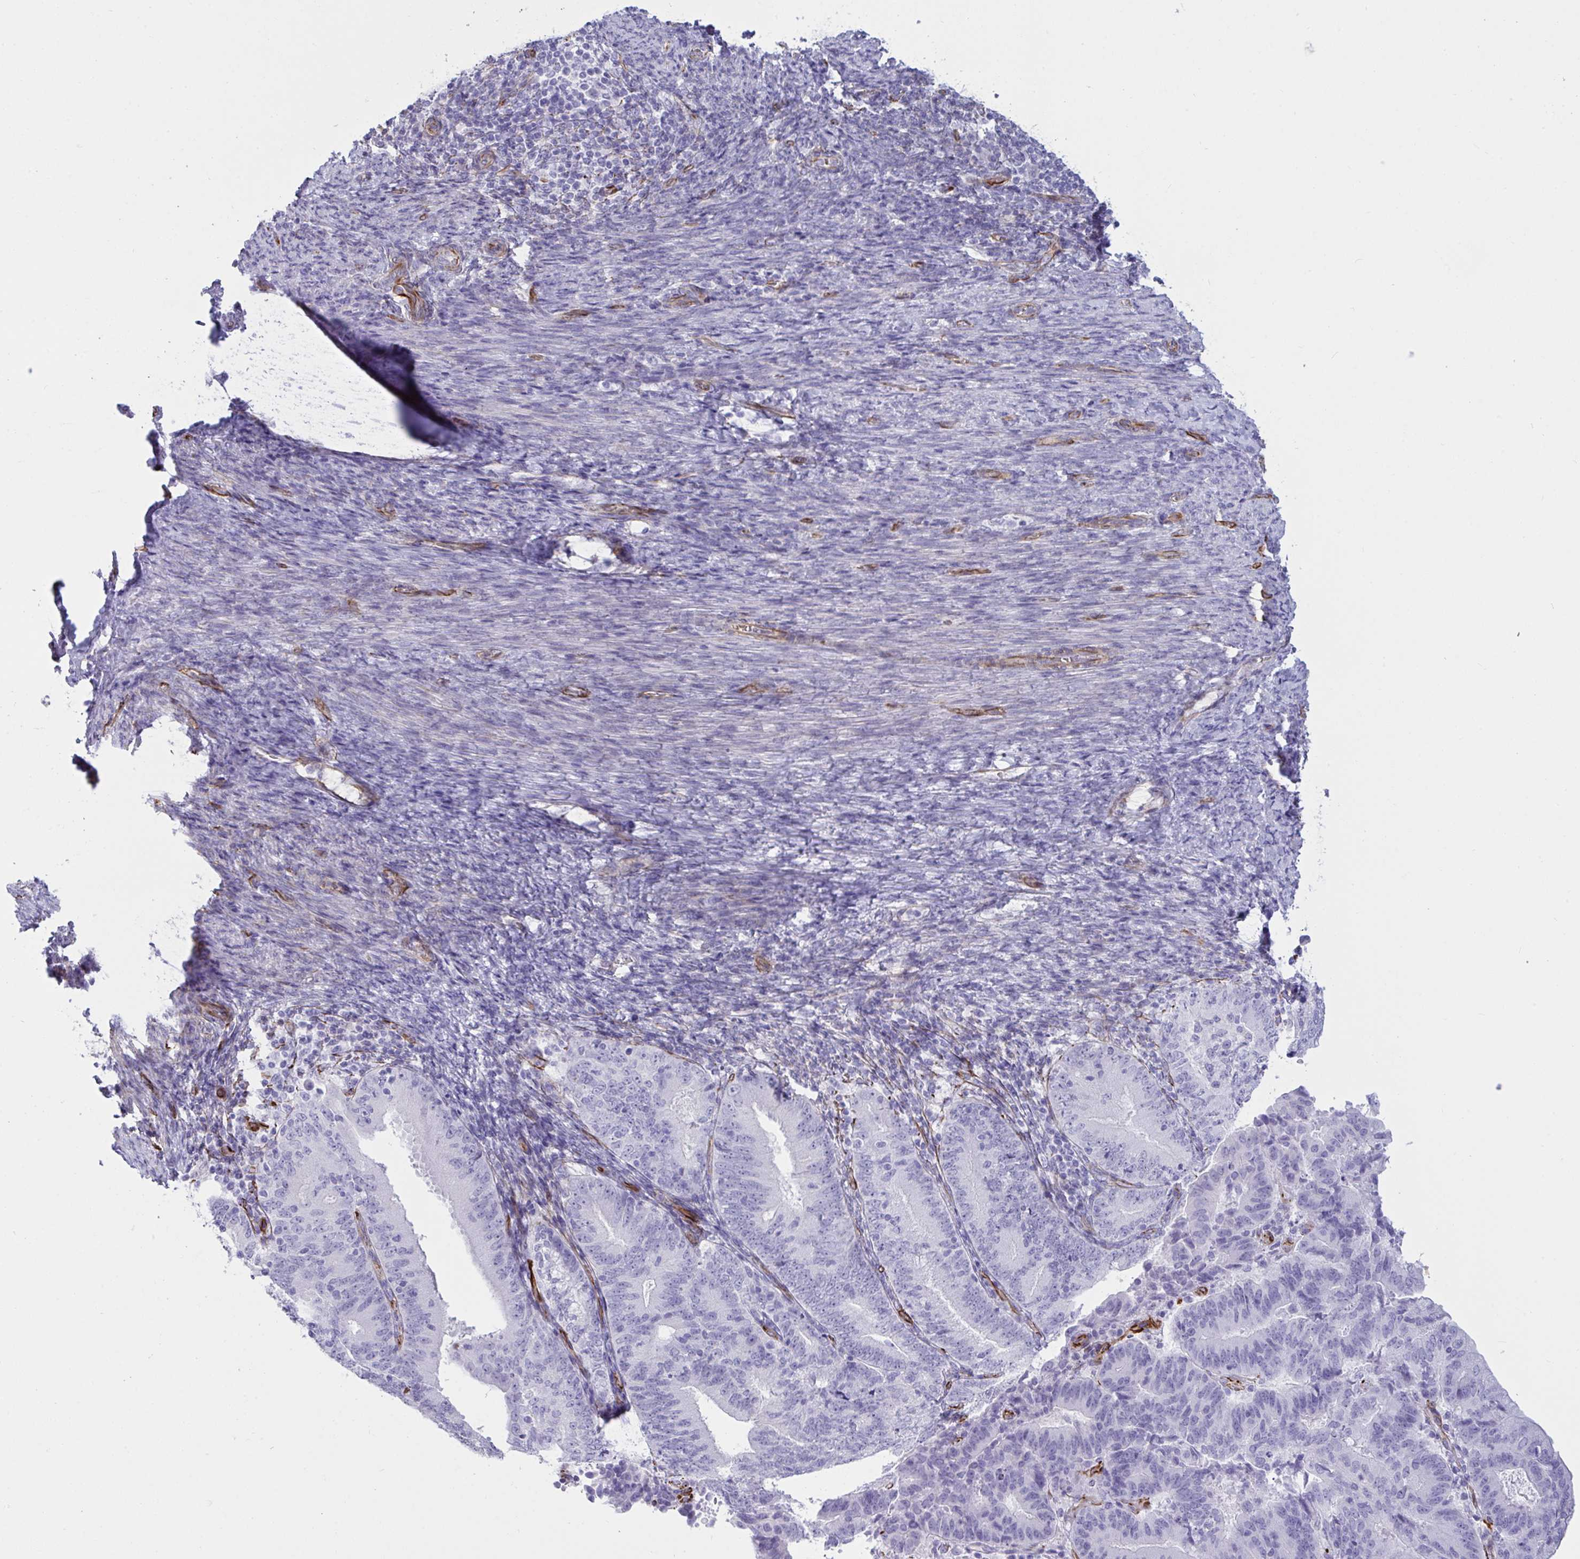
{"staining": {"intensity": "negative", "quantity": "none", "location": "none"}, "tissue": "endometrial cancer", "cell_type": "Tumor cells", "image_type": "cancer", "snomed": [{"axis": "morphology", "description": "Adenocarcinoma, NOS"}, {"axis": "topography", "description": "Endometrium"}], "caption": "High power microscopy micrograph of an immunohistochemistry micrograph of endometrial cancer (adenocarcinoma), revealing no significant staining in tumor cells.", "gene": "SLC35B1", "patient": {"sex": "female", "age": 70}}